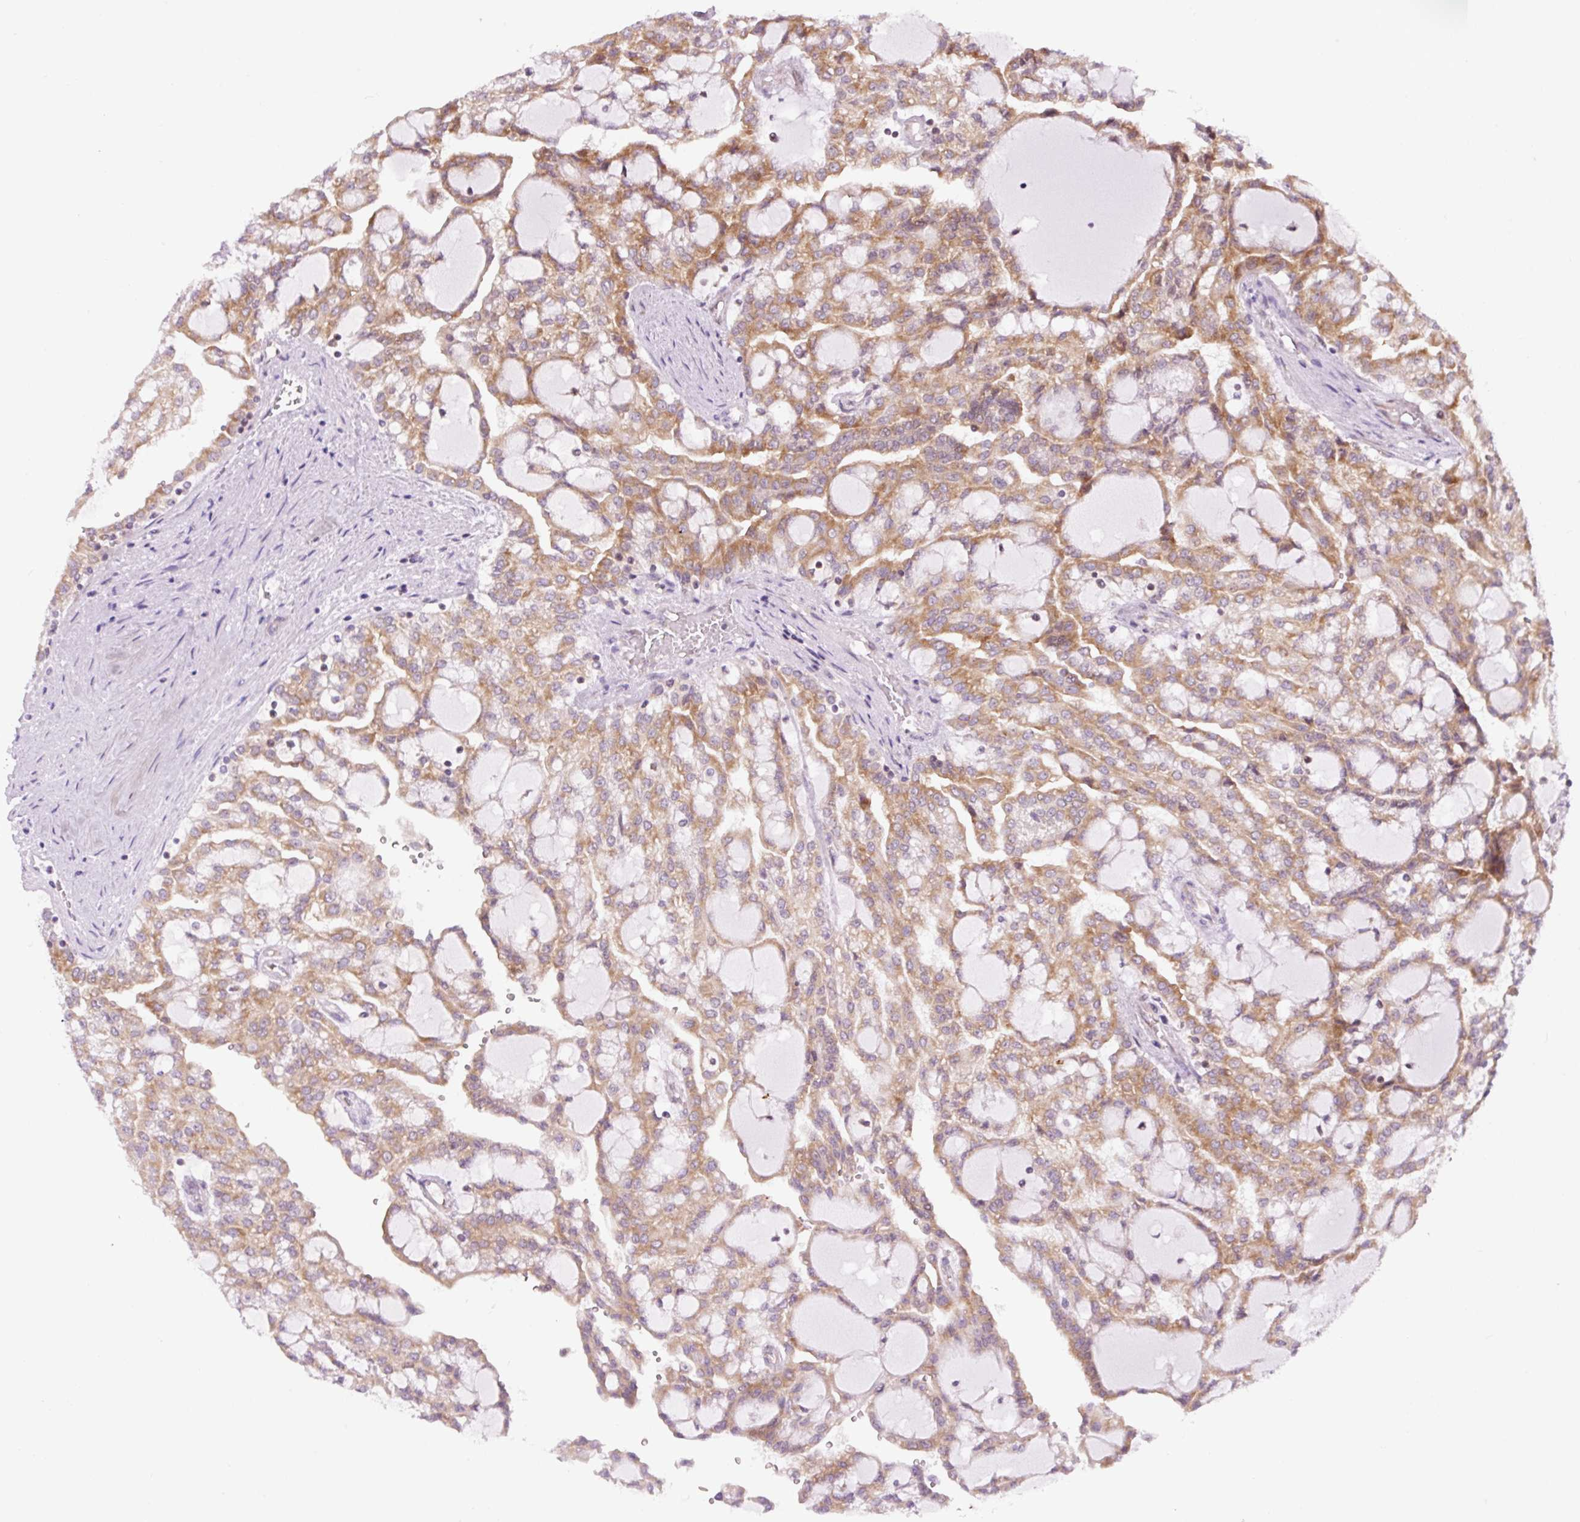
{"staining": {"intensity": "moderate", "quantity": ">75%", "location": "cytoplasmic/membranous"}, "tissue": "renal cancer", "cell_type": "Tumor cells", "image_type": "cancer", "snomed": [{"axis": "morphology", "description": "Adenocarcinoma, NOS"}, {"axis": "topography", "description": "Kidney"}], "caption": "Immunohistochemistry (IHC) photomicrograph of human renal adenocarcinoma stained for a protein (brown), which reveals medium levels of moderate cytoplasmic/membranous expression in approximately >75% of tumor cells.", "gene": "RPL41", "patient": {"sex": "male", "age": 63}}